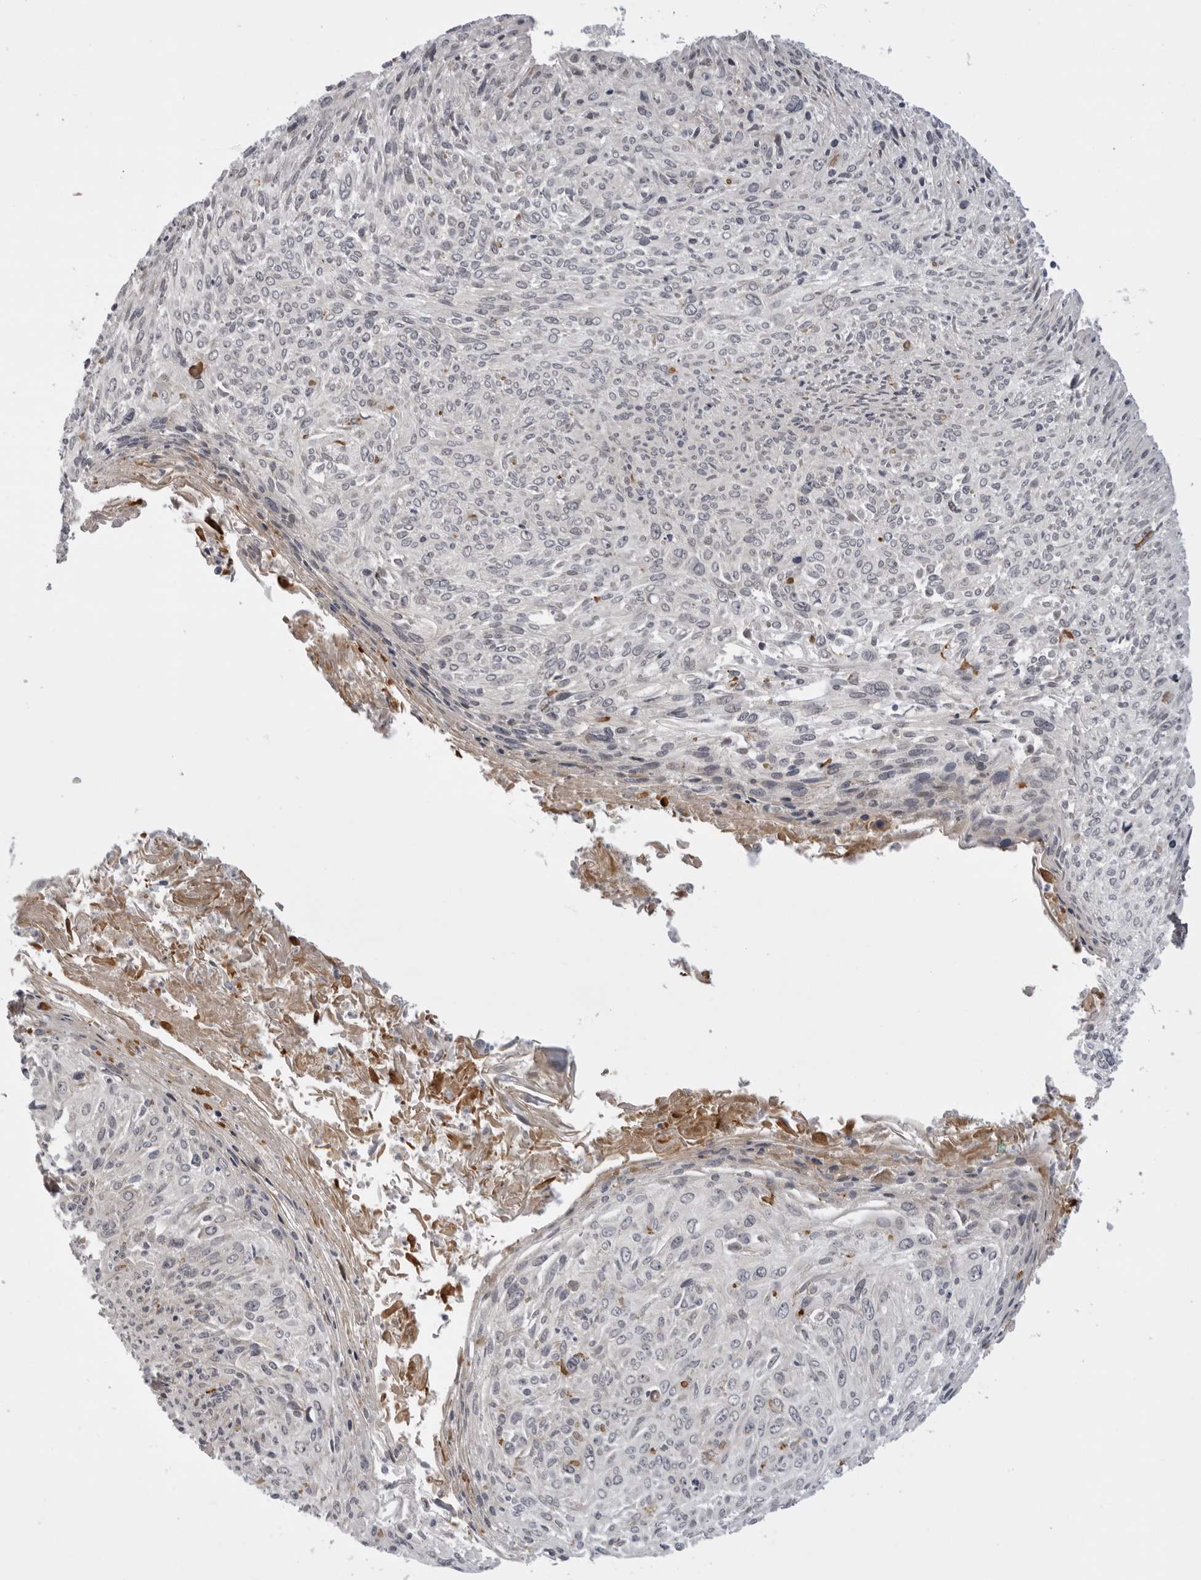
{"staining": {"intensity": "negative", "quantity": "none", "location": "none"}, "tissue": "cervical cancer", "cell_type": "Tumor cells", "image_type": "cancer", "snomed": [{"axis": "morphology", "description": "Squamous cell carcinoma, NOS"}, {"axis": "topography", "description": "Cervix"}], "caption": "Squamous cell carcinoma (cervical) was stained to show a protein in brown. There is no significant positivity in tumor cells.", "gene": "ALPK2", "patient": {"sex": "female", "age": 51}}